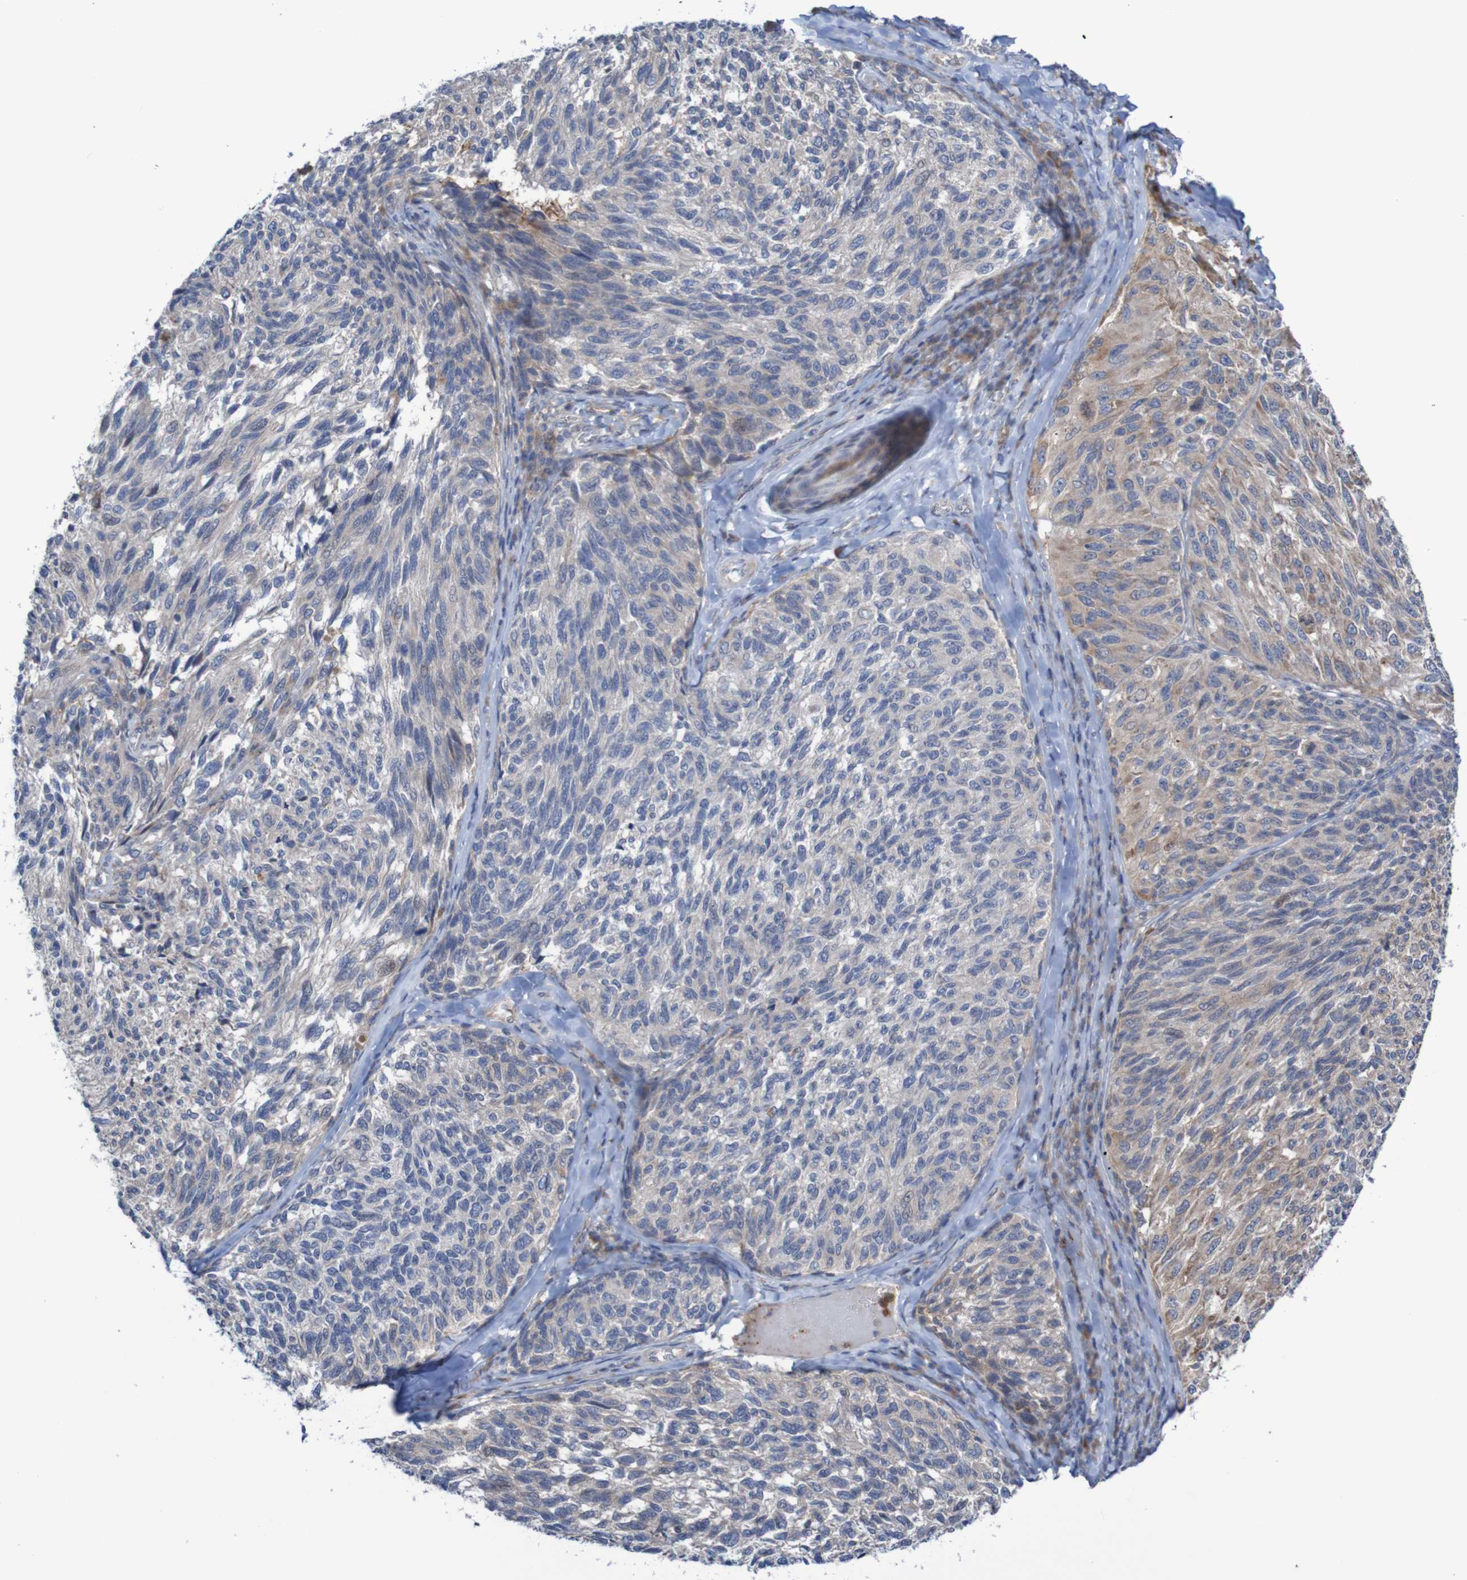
{"staining": {"intensity": "moderate", "quantity": "25%-75%", "location": "cytoplasmic/membranous"}, "tissue": "melanoma", "cell_type": "Tumor cells", "image_type": "cancer", "snomed": [{"axis": "morphology", "description": "Malignant melanoma, NOS"}, {"axis": "topography", "description": "Skin"}], "caption": "Brown immunohistochemical staining in melanoma exhibits moderate cytoplasmic/membranous expression in approximately 25%-75% of tumor cells.", "gene": "ANGPT4", "patient": {"sex": "female", "age": 73}}